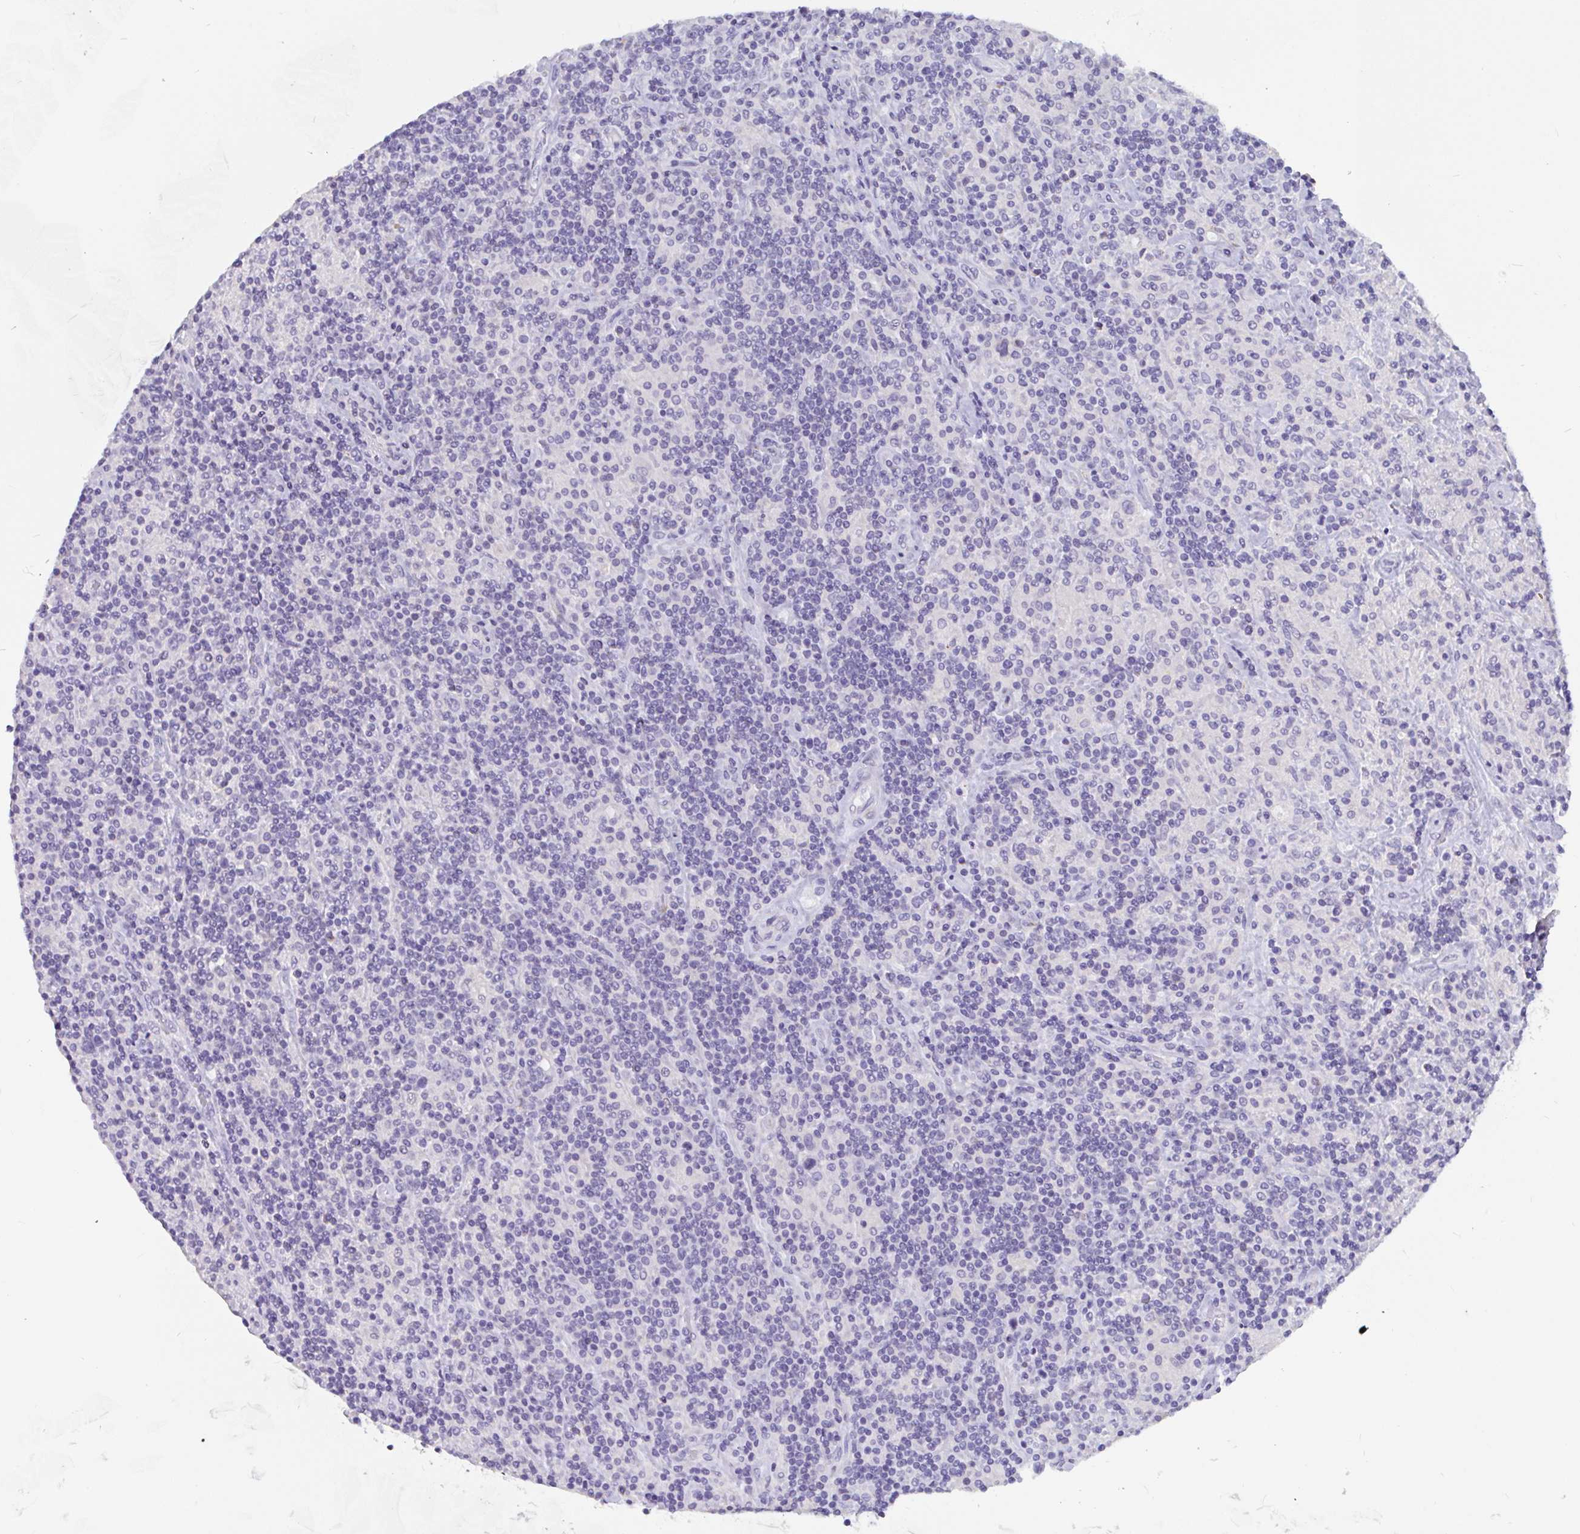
{"staining": {"intensity": "negative", "quantity": "none", "location": "none"}, "tissue": "lymphoma", "cell_type": "Tumor cells", "image_type": "cancer", "snomed": [{"axis": "morphology", "description": "Hodgkin's disease, NOS"}, {"axis": "topography", "description": "Lymph node"}], "caption": "Micrograph shows no significant protein positivity in tumor cells of Hodgkin's disease. (DAB immunohistochemistry (IHC), high magnification).", "gene": "ZNHIT2", "patient": {"sex": "male", "age": 70}}